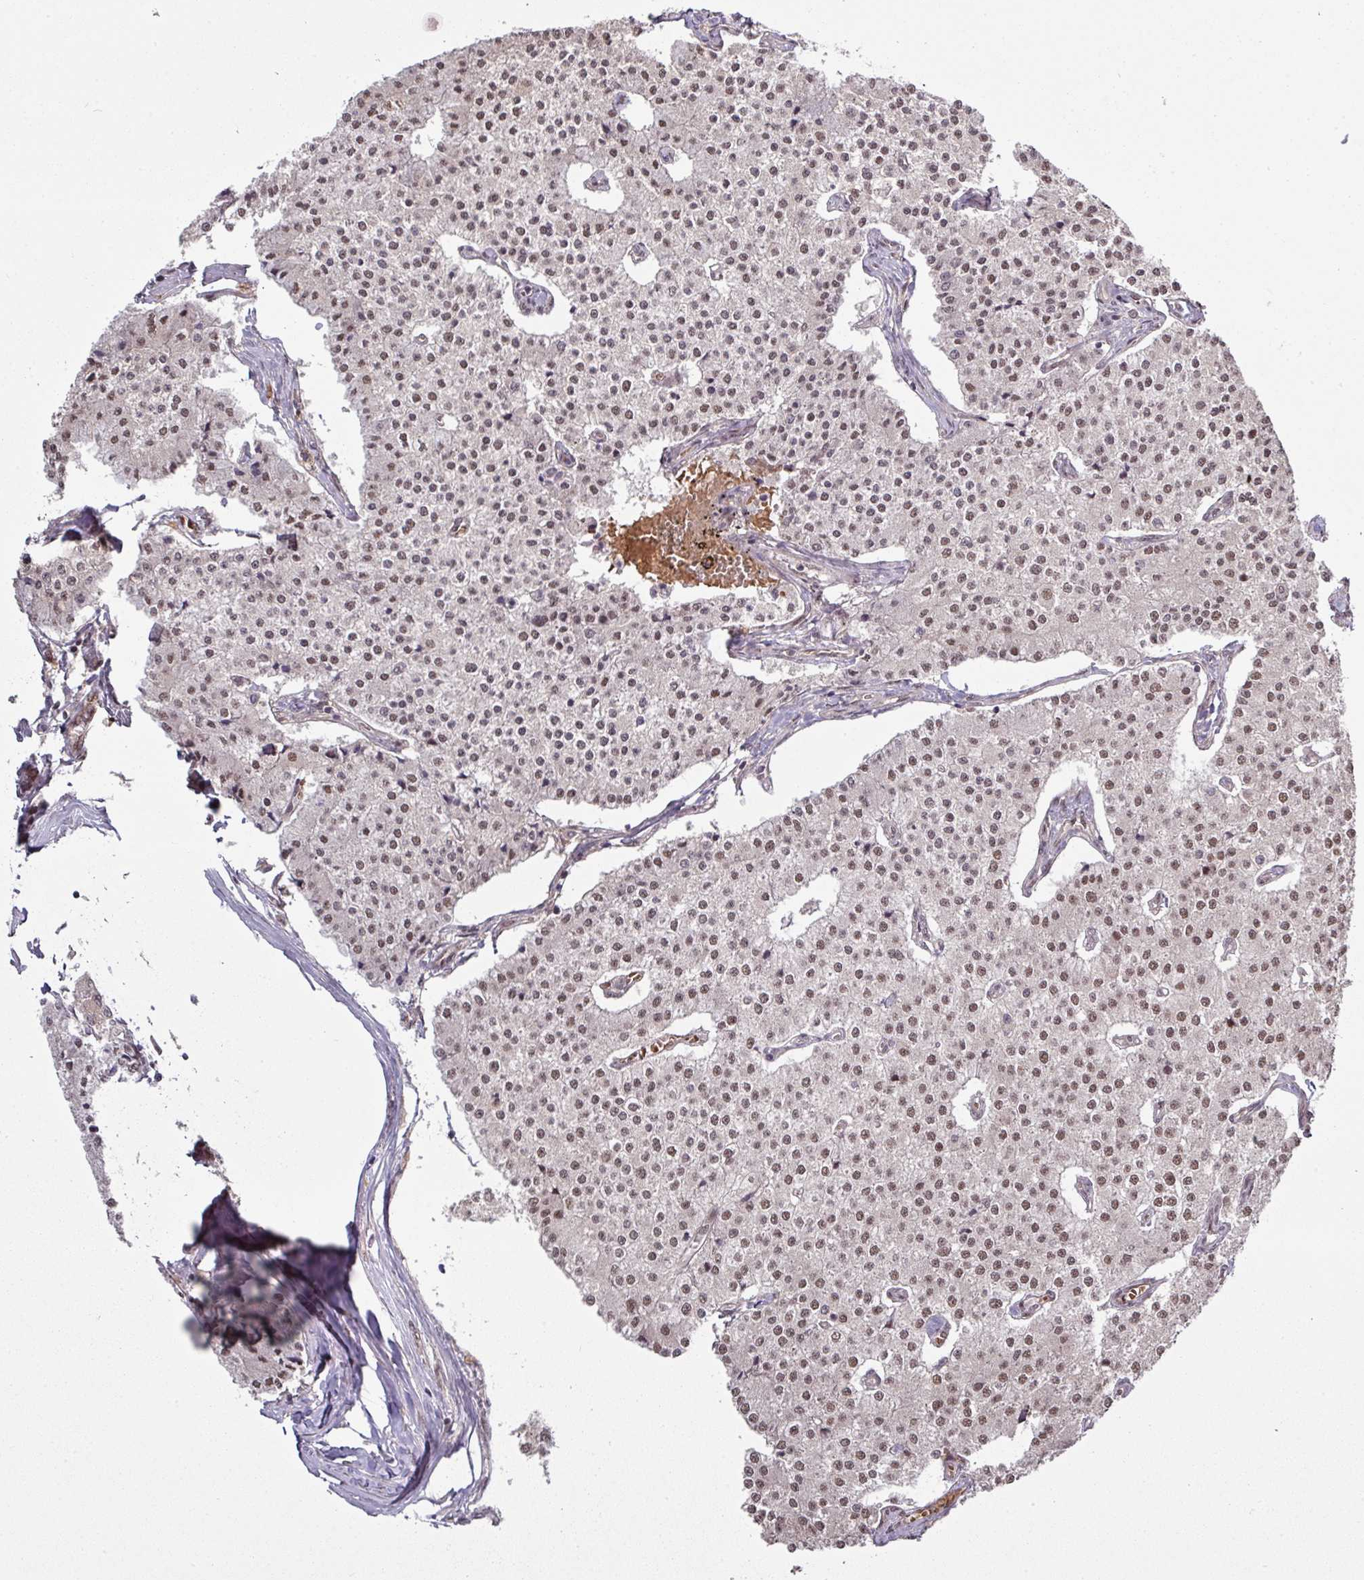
{"staining": {"intensity": "moderate", "quantity": ">75%", "location": "nuclear"}, "tissue": "carcinoid", "cell_type": "Tumor cells", "image_type": "cancer", "snomed": [{"axis": "morphology", "description": "Carcinoid, malignant, NOS"}, {"axis": "topography", "description": "Colon"}], "caption": "Protein expression analysis of carcinoid reveals moderate nuclear staining in about >75% of tumor cells. (IHC, brightfield microscopy, high magnification).", "gene": "CIC", "patient": {"sex": "female", "age": 52}}